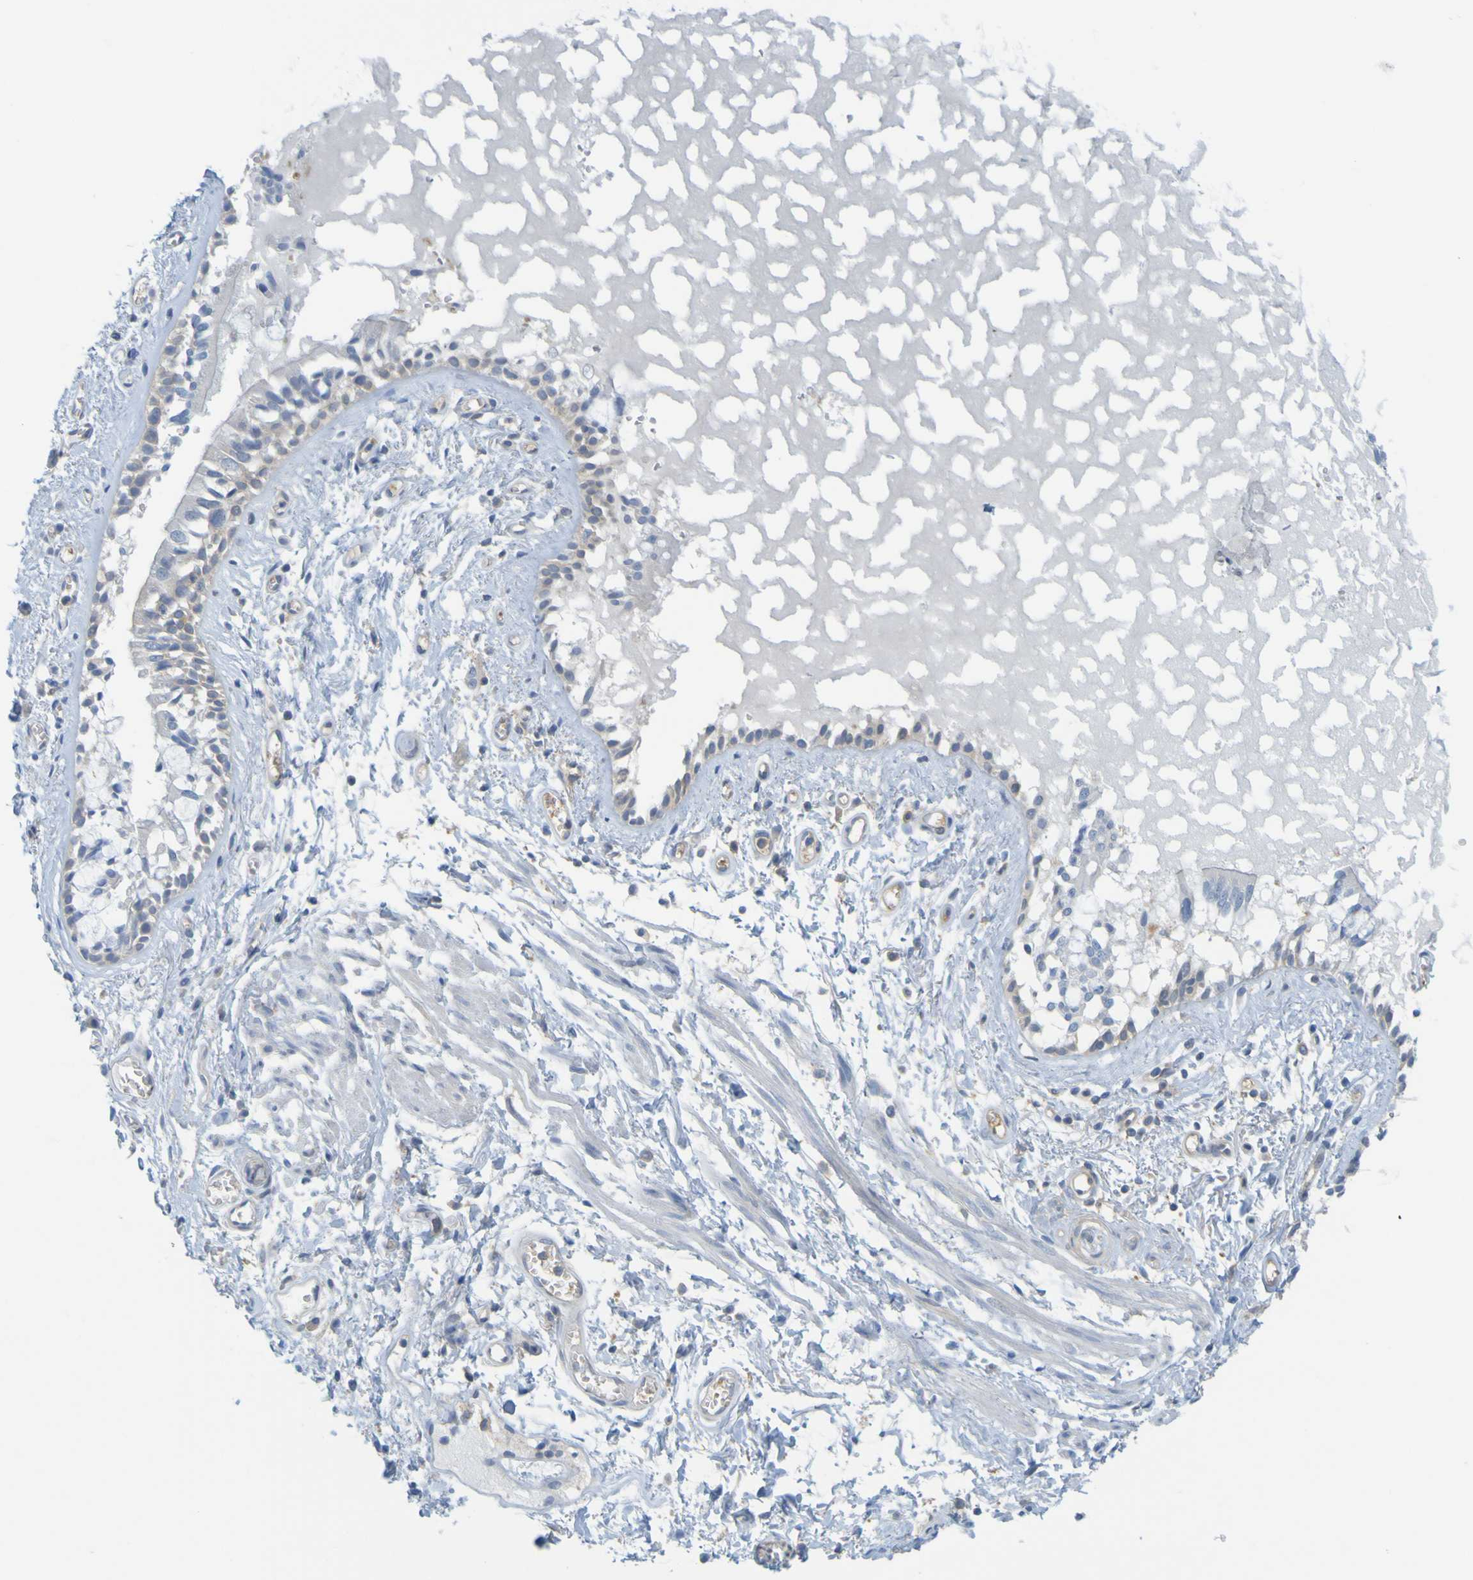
{"staining": {"intensity": "moderate", "quantity": "<25%", "location": "cytoplasmic/membranous"}, "tissue": "bronchus", "cell_type": "Respiratory epithelial cells", "image_type": "normal", "snomed": [{"axis": "morphology", "description": "Normal tissue, NOS"}, {"axis": "morphology", "description": "Inflammation, NOS"}, {"axis": "topography", "description": "Cartilage tissue"}, {"axis": "topography", "description": "Lung"}], "caption": "About <25% of respiratory epithelial cells in normal human bronchus display moderate cytoplasmic/membranous protein expression as visualized by brown immunohistochemical staining.", "gene": "APPL1", "patient": {"sex": "male", "age": 71}}